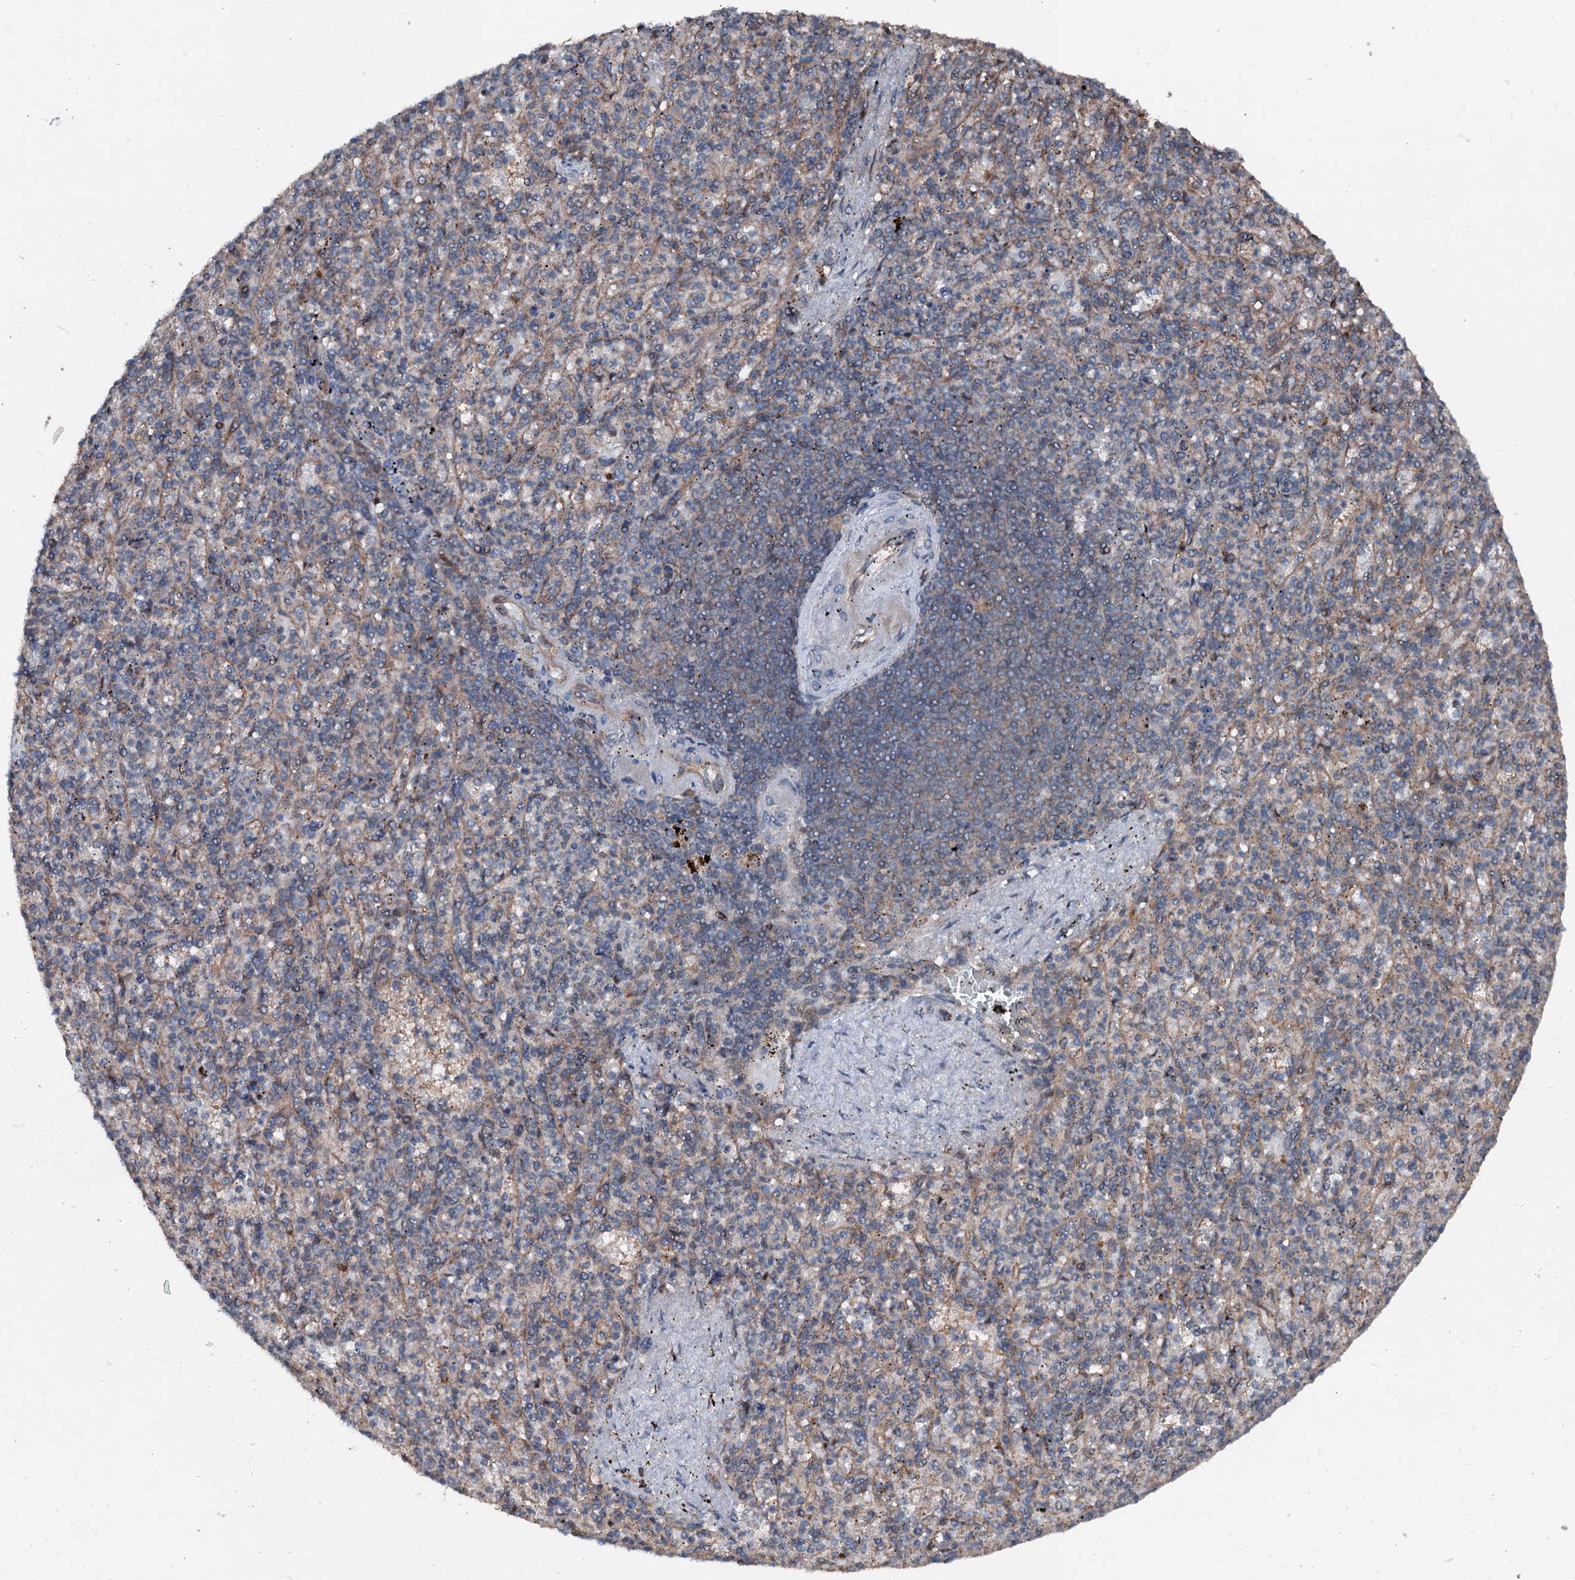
{"staining": {"intensity": "negative", "quantity": "none", "location": "none"}, "tissue": "spleen", "cell_type": "Cells in red pulp", "image_type": "normal", "snomed": [{"axis": "morphology", "description": "Normal tissue, NOS"}, {"axis": "topography", "description": "Spleen"}], "caption": "DAB (3,3'-diaminobenzidine) immunohistochemical staining of unremarkable human spleen demonstrates no significant expression in cells in red pulp. (DAB immunohistochemistry visualized using brightfield microscopy, high magnification).", "gene": "PSMD13", "patient": {"sex": "female", "age": 74}}